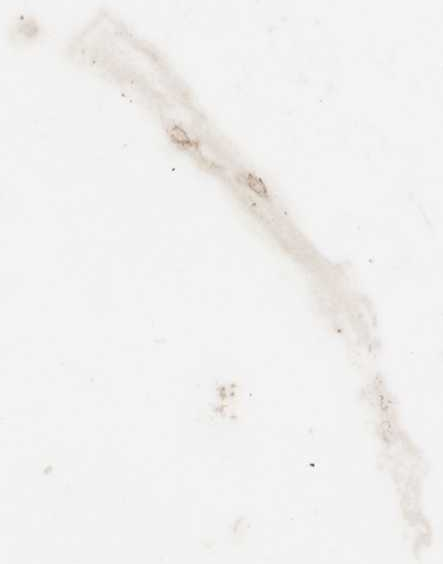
{"staining": {"intensity": "strong", "quantity": ">75%", "location": "nuclear"}, "tissue": "lymphoma", "cell_type": "Tumor cells", "image_type": "cancer", "snomed": [{"axis": "morphology", "description": "Malignant lymphoma, non-Hodgkin's type, High grade"}, {"axis": "topography", "description": "Lymph node"}], "caption": "The immunohistochemical stain highlights strong nuclear staining in tumor cells of high-grade malignant lymphoma, non-Hodgkin's type tissue.", "gene": "MPG", "patient": {"sex": "female", "age": 76}}